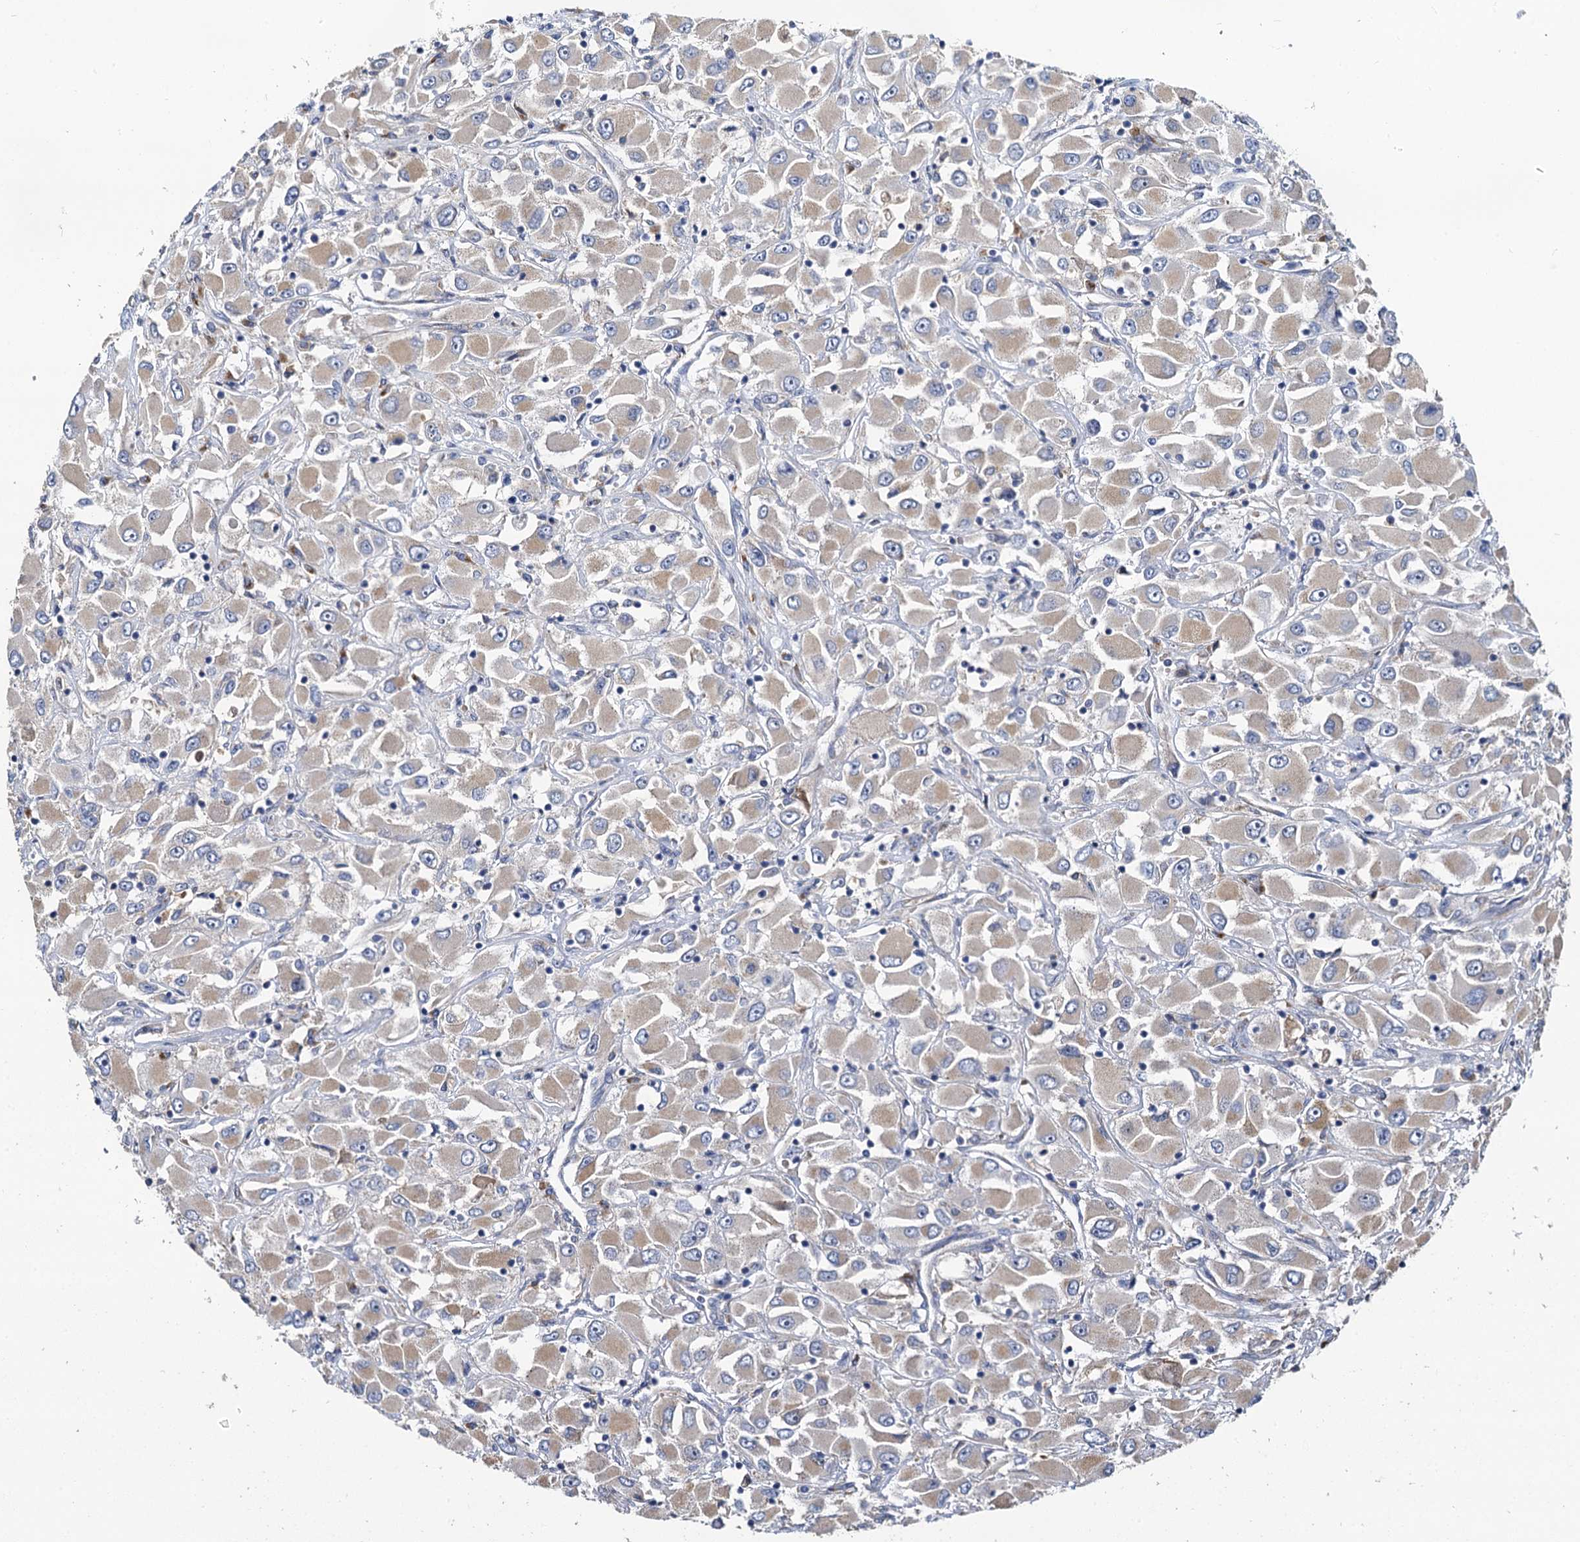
{"staining": {"intensity": "weak", "quantity": "25%-75%", "location": "cytoplasmic/membranous"}, "tissue": "renal cancer", "cell_type": "Tumor cells", "image_type": "cancer", "snomed": [{"axis": "morphology", "description": "Adenocarcinoma, NOS"}, {"axis": "topography", "description": "Kidney"}], "caption": "Brown immunohistochemical staining in human renal cancer (adenocarcinoma) exhibits weak cytoplasmic/membranous expression in approximately 25%-75% of tumor cells. (DAB (3,3'-diaminobenzidine) IHC, brown staining for protein, blue staining for nuclei).", "gene": "NKAPD1", "patient": {"sex": "female", "age": 52}}